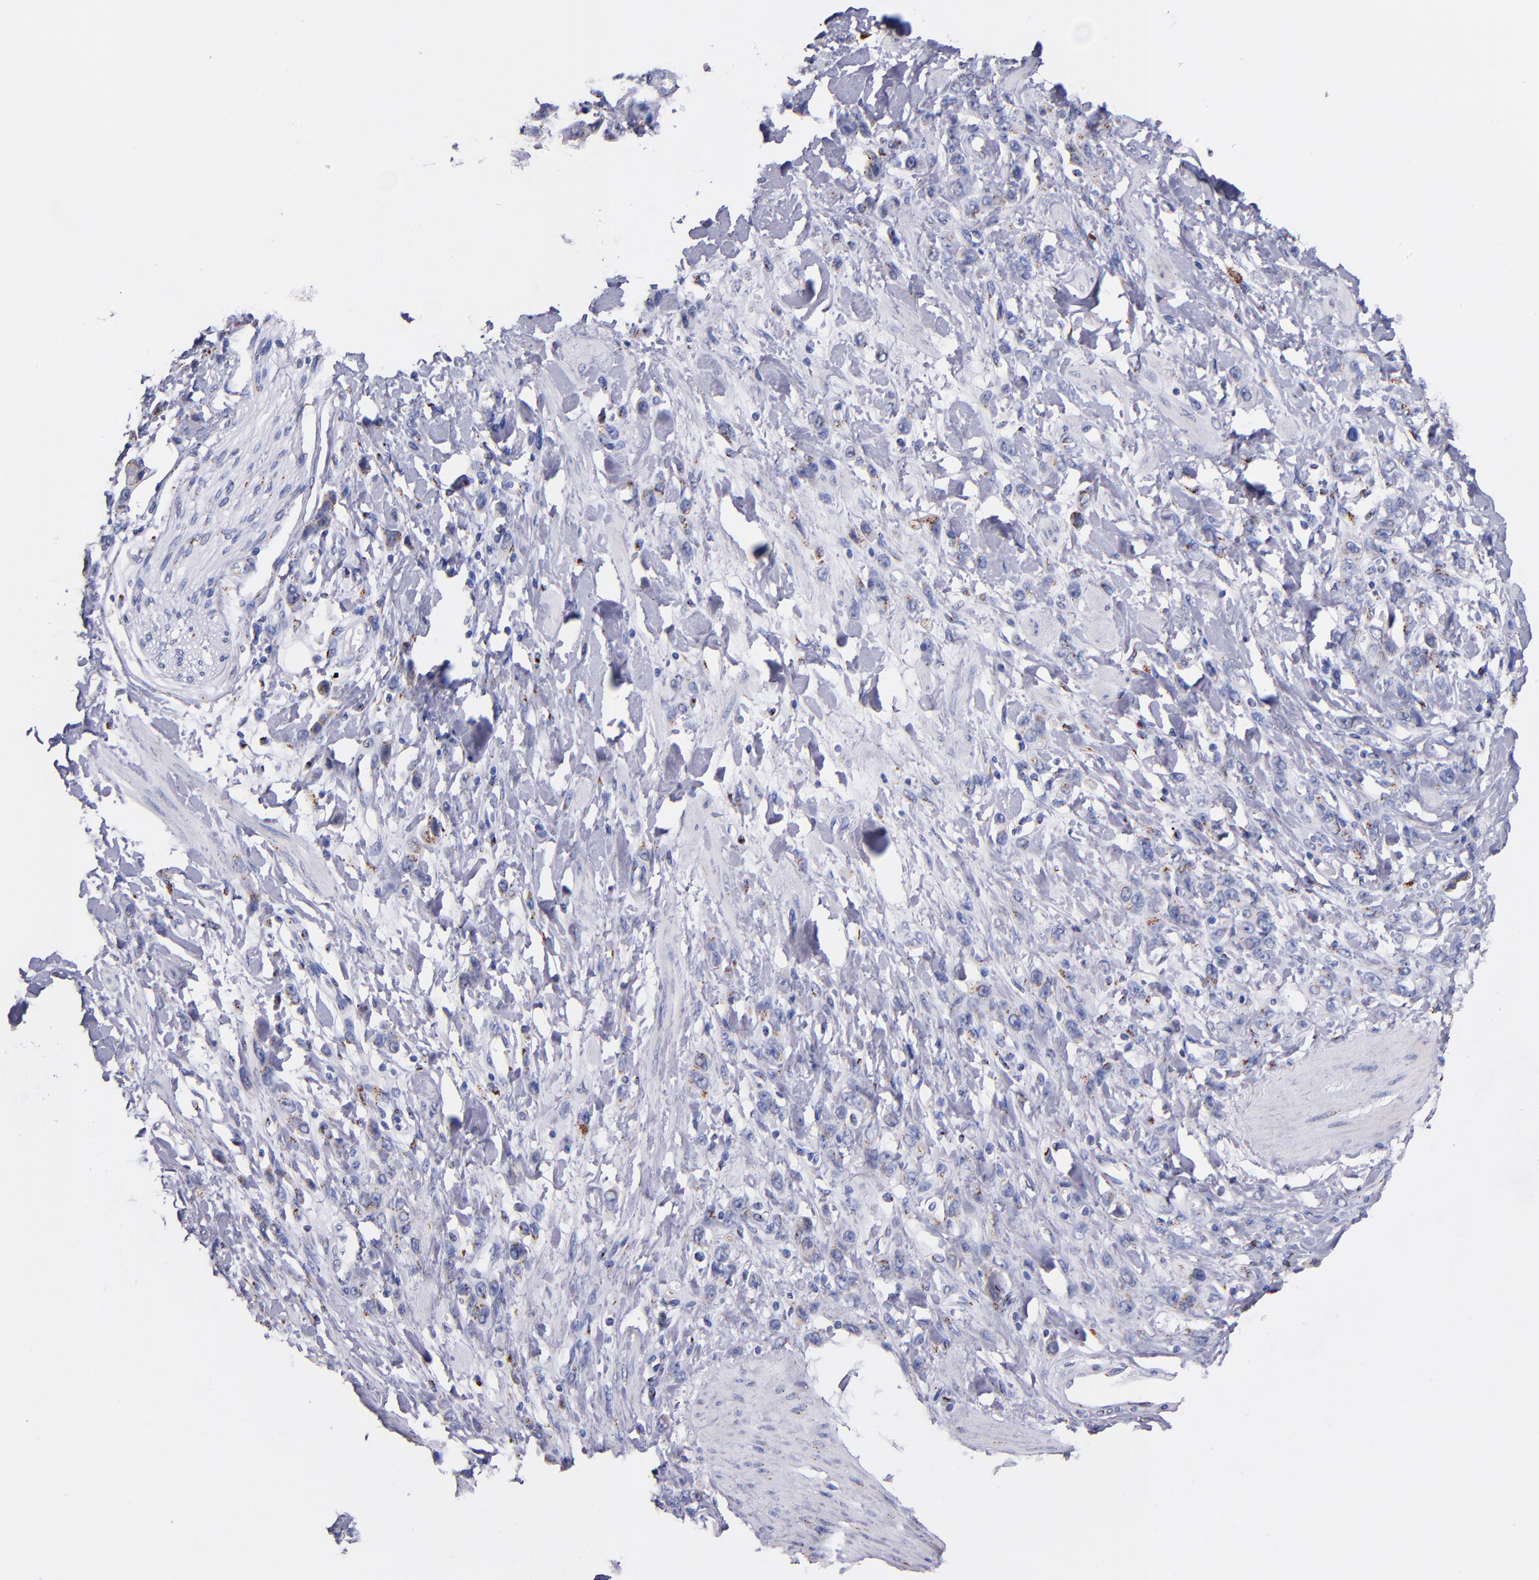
{"staining": {"intensity": "moderate", "quantity": "<25%", "location": "cytoplasmic/membranous"}, "tissue": "stomach cancer", "cell_type": "Tumor cells", "image_type": "cancer", "snomed": [{"axis": "morphology", "description": "Normal tissue, NOS"}, {"axis": "morphology", "description": "Adenocarcinoma, NOS"}, {"axis": "topography", "description": "Stomach"}], "caption": "A brown stain labels moderate cytoplasmic/membranous positivity of a protein in human stomach cancer (adenocarcinoma) tumor cells. The staining was performed using DAB (3,3'-diaminobenzidine), with brown indicating positive protein expression. Nuclei are stained blue with hematoxylin.", "gene": "GOLIM4", "patient": {"sex": "male", "age": 82}}